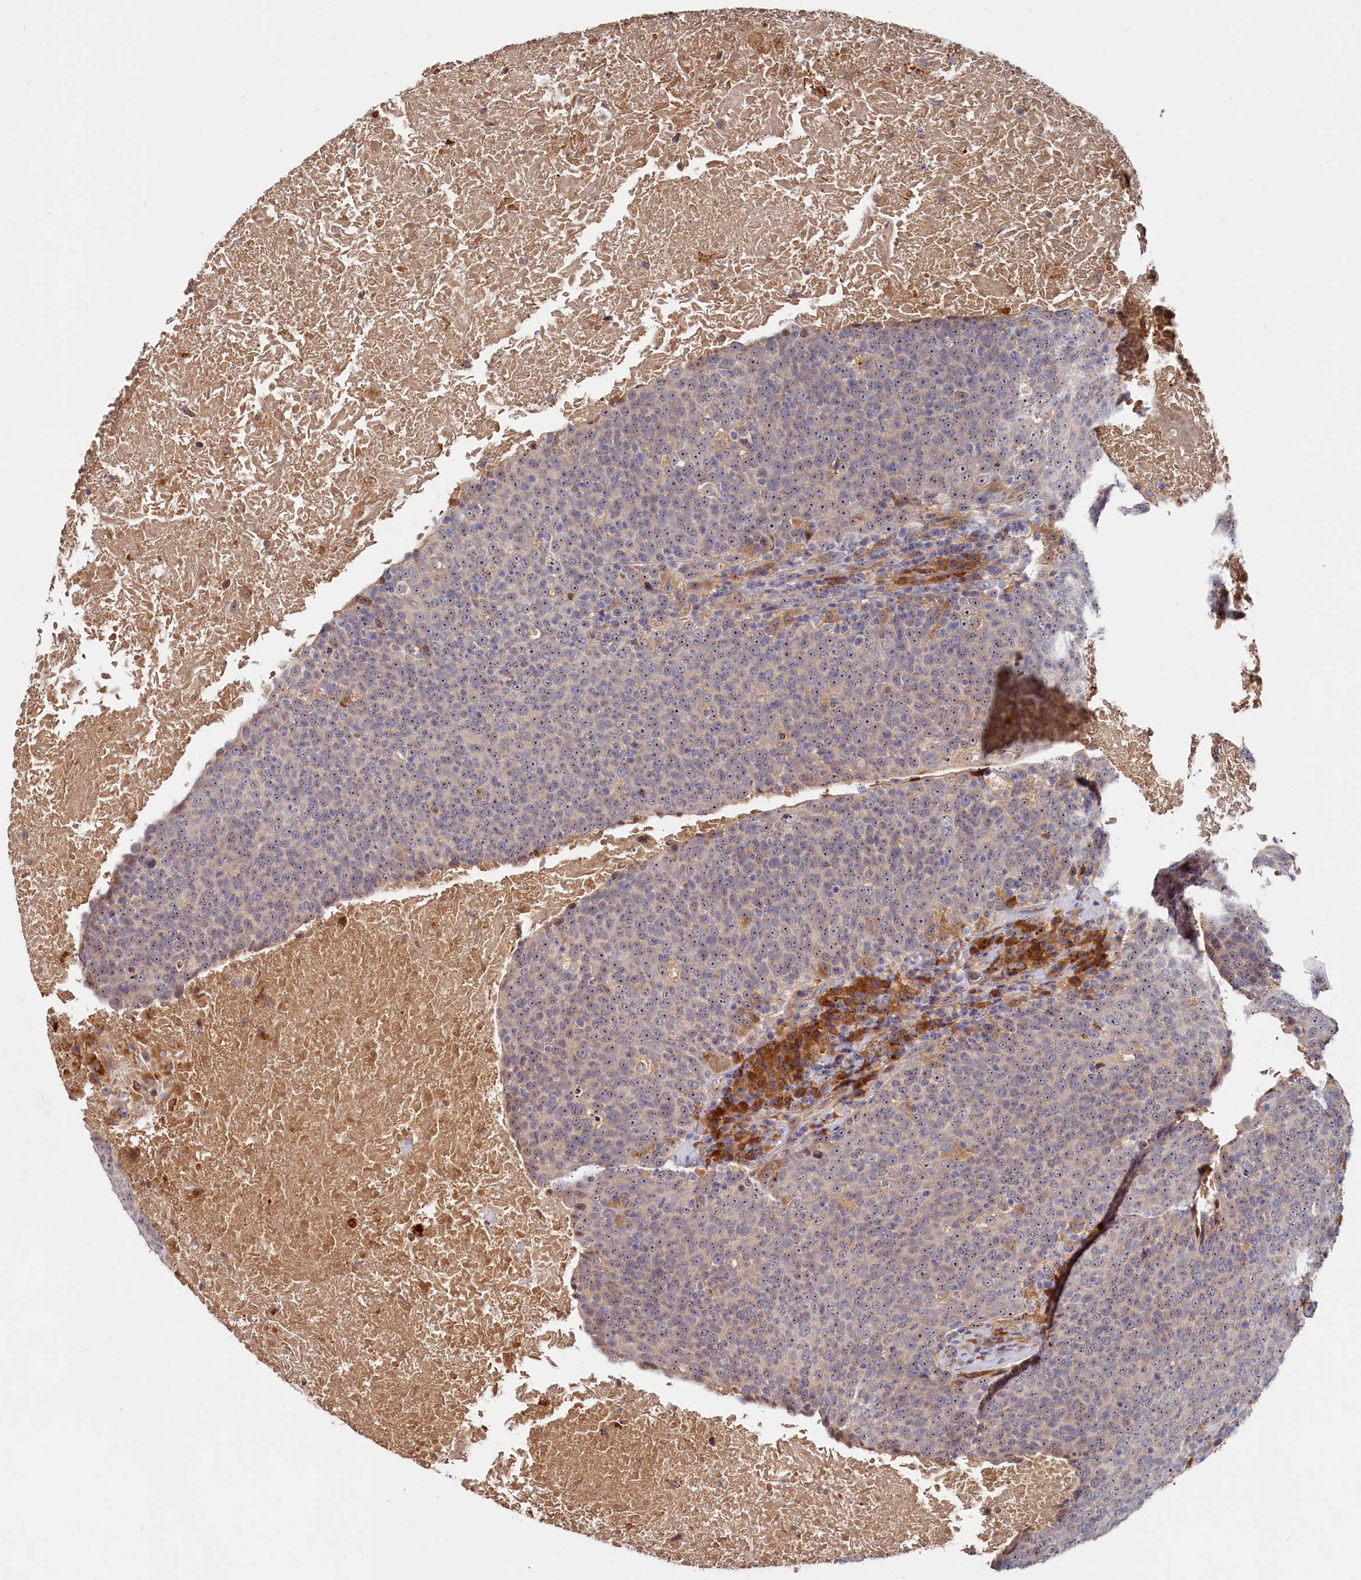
{"staining": {"intensity": "weak", "quantity": ">75%", "location": "nuclear"}, "tissue": "head and neck cancer", "cell_type": "Tumor cells", "image_type": "cancer", "snomed": [{"axis": "morphology", "description": "Squamous cell carcinoma, NOS"}, {"axis": "morphology", "description": "Squamous cell carcinoma, metastatic, NOS"}, {"axis": "topography", "description": "Lymph node"}, {"axis": "topography", "description": "Head-Neck"}], "caption": "The image exhibits immunohistochemical staining of head and neck cancer. There is weak nuclear positivity is identified in about >75% of tumor cells.", "gene": "RGS7BP", "patient": {"sex": "male", "age": 62}}